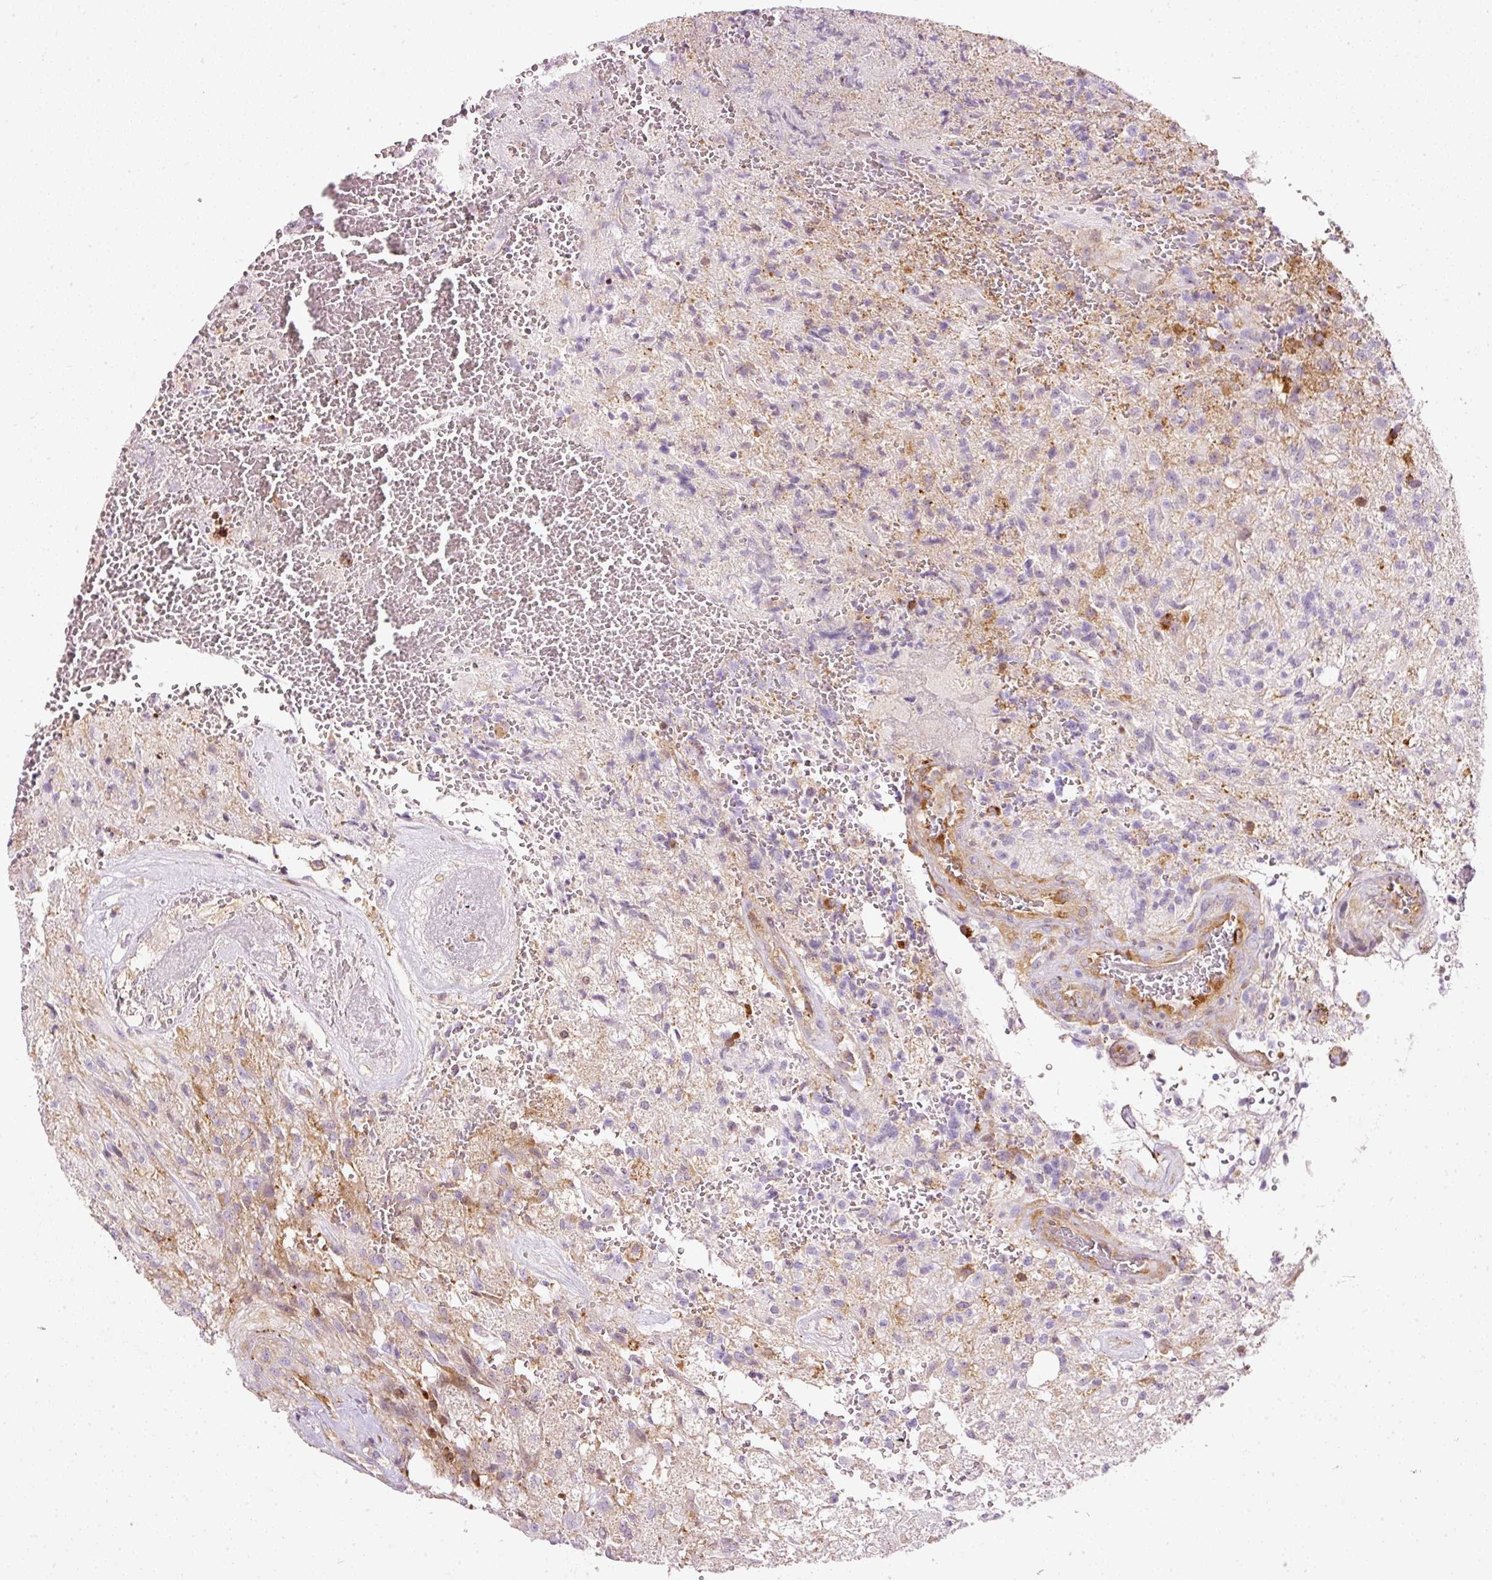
{"staining": {"intensity": "negative", "quantity": "none", "location": "none"}, "tissue": "glioma", "cell_type": "Tumor cells", "image_type": "cancer", "snomed": [{"axis": "morphology", "description": "Glioma, malignant, High grade"}, {"axis": "topography", "description": "Brain"}], "caption": "A histopathology image of malignant glioma (high-grade) stained for a protein demonstrates no brown staining in tumor cells.", "gene": "SCNM1", "patient": {"sex": "male", "age": 56}}